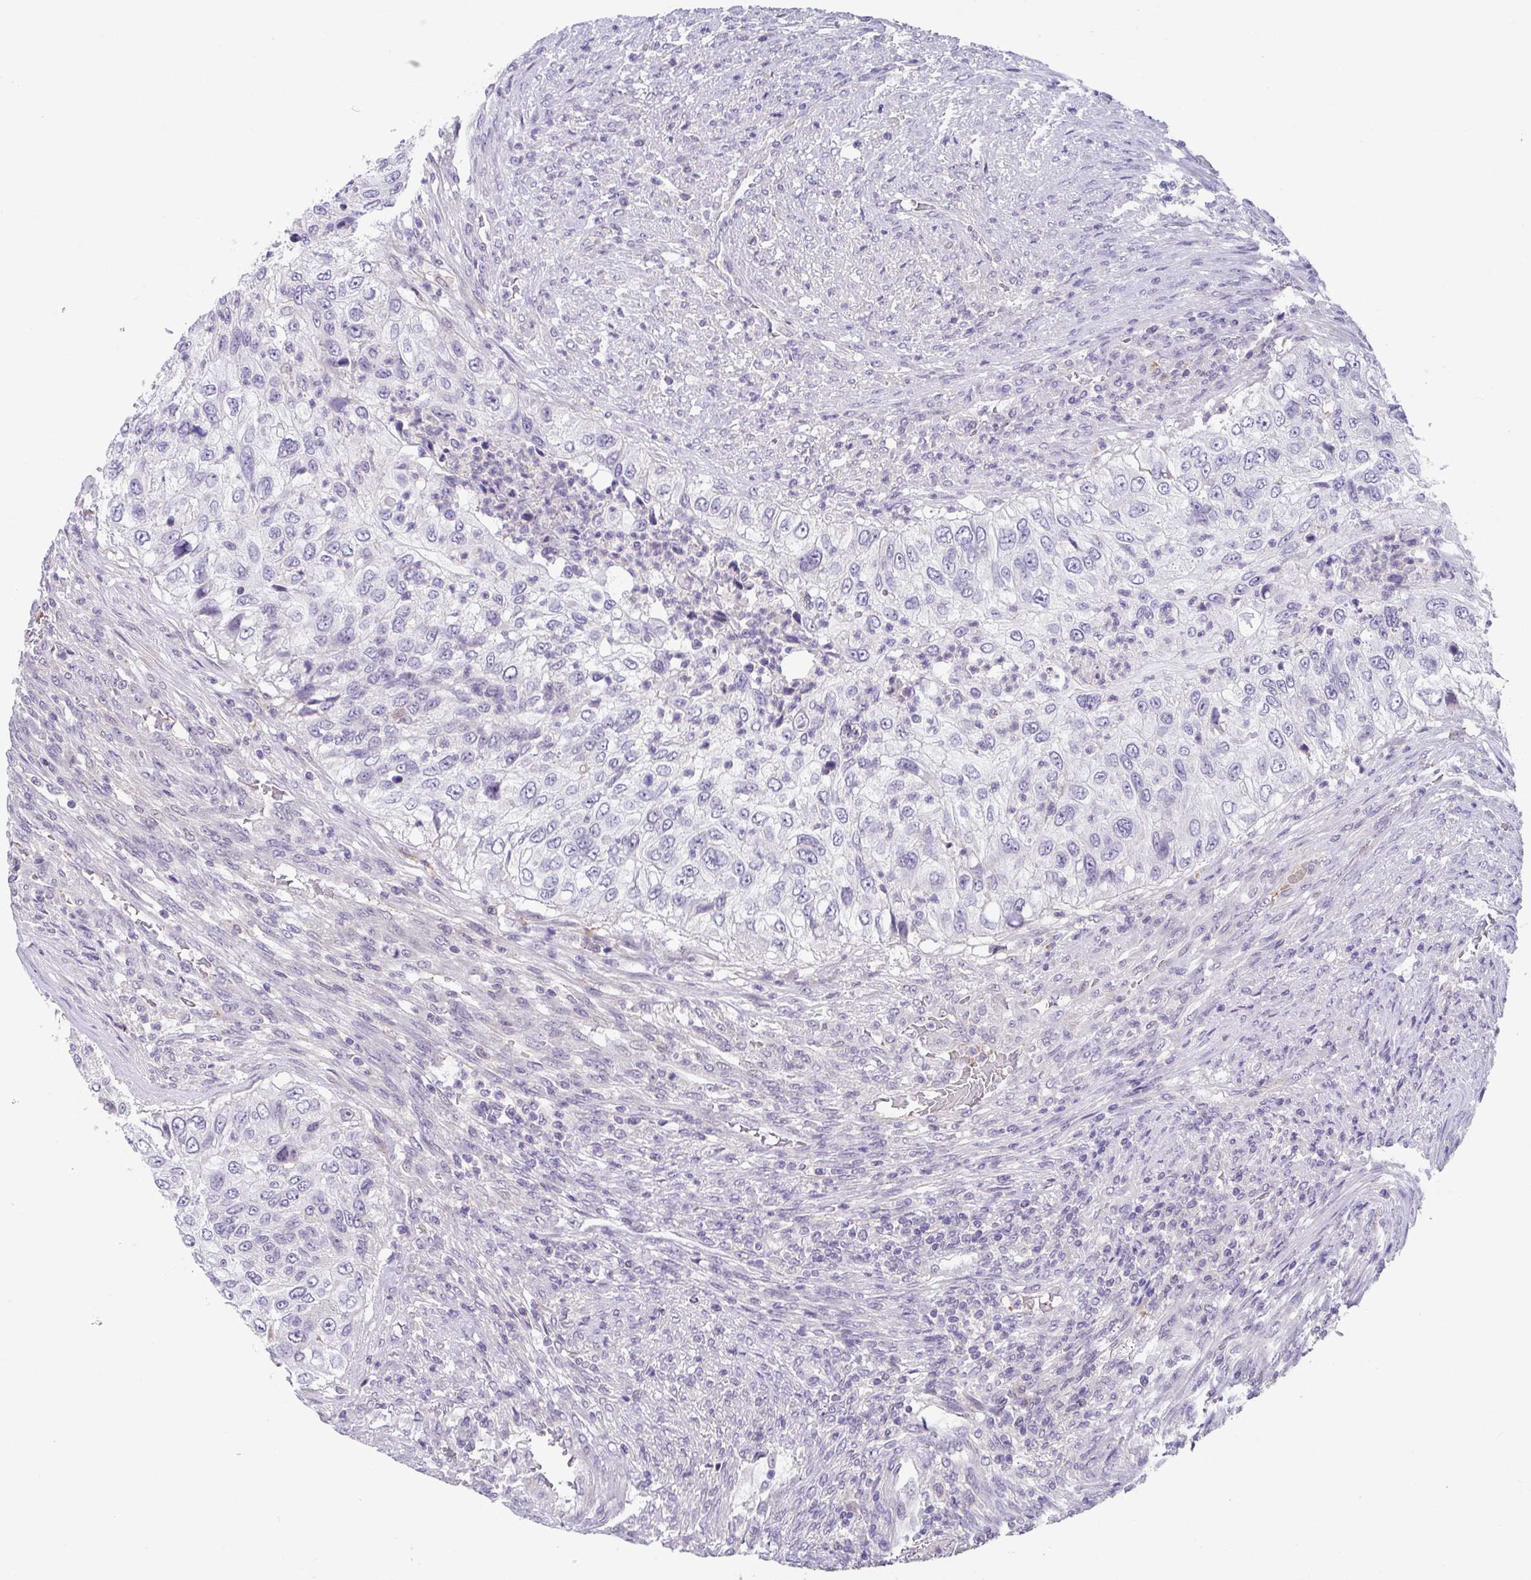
{"staining": {"intensity": "negative", "quantity": "none", "location": "none"}, "tissue": "urothelial cancer", "cell_type": "Tumor cells", "image_type": "cancer", "snomed": [{"axis": "morphology", "description": "Urothelial carcinoma, High grade"}, {"axis": "topography", "description": "Urinary bladder"}], "caption": "An immunohistochemistry (IHC) micrograph of urothelial cancer is shown. There is no staining in tumor cells of urothelial cancer.", "gene": "GLTPD2", "patient": {"sex": "female", "age": 60}}